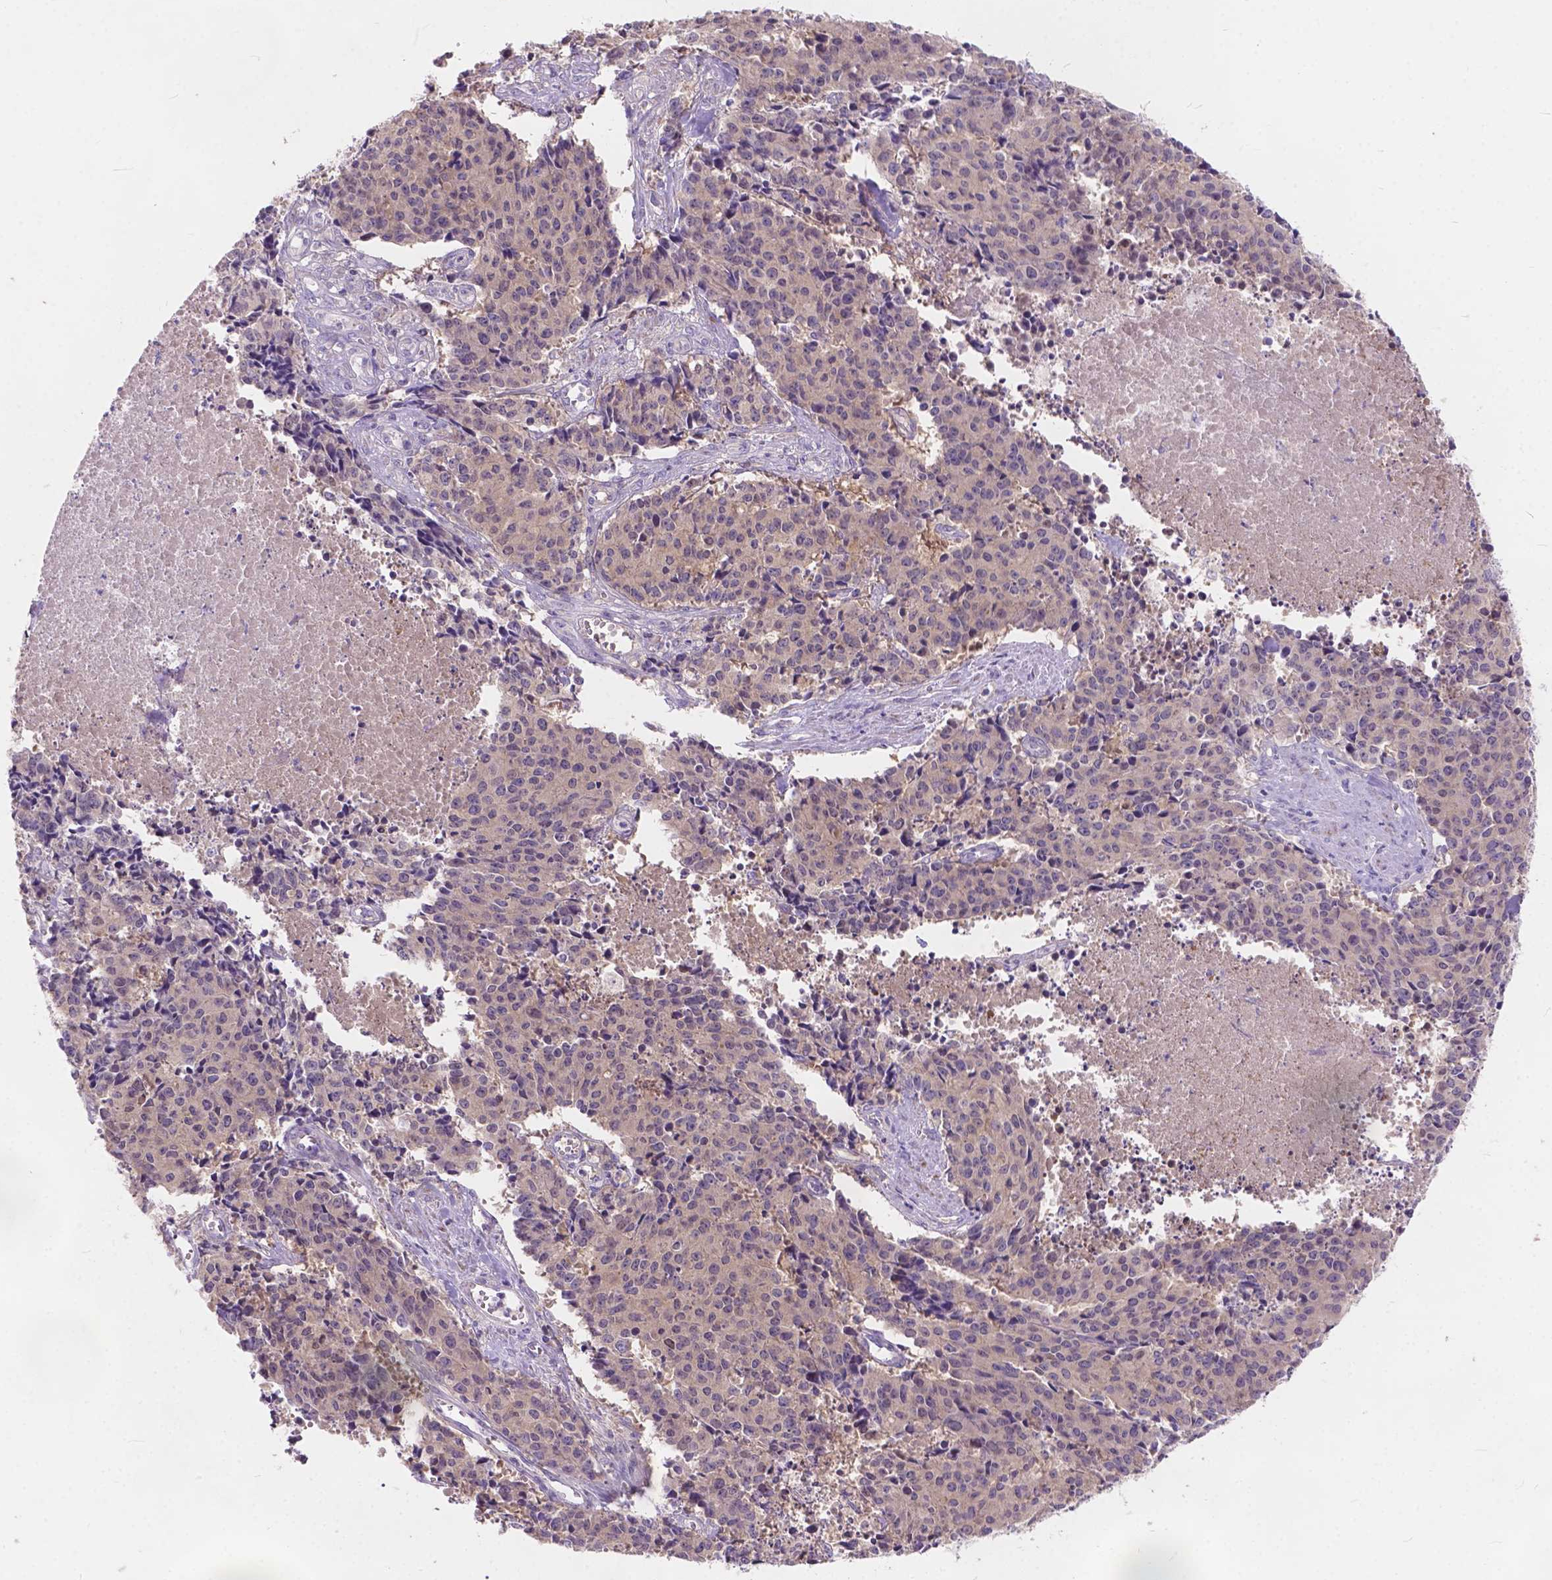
{"staining": {"intensity": "negative", "quantity": "none", "location": "none"}, "tissue": "cervical cancer", "cell_type": "Tumor cells", "image_type": "cancer", "snomed": [{"axis": "morphology", "description": "Squamous cell carcinoma, NOS"}, {"axis": "topography", "description": "Cervix"}], "caption": "Tumor cells are negative for brown protein staining in cervical cancer (squamous cell carcinoma).", "gene": "PEX11G", "patient": {"sex": "female", "age": 28}}